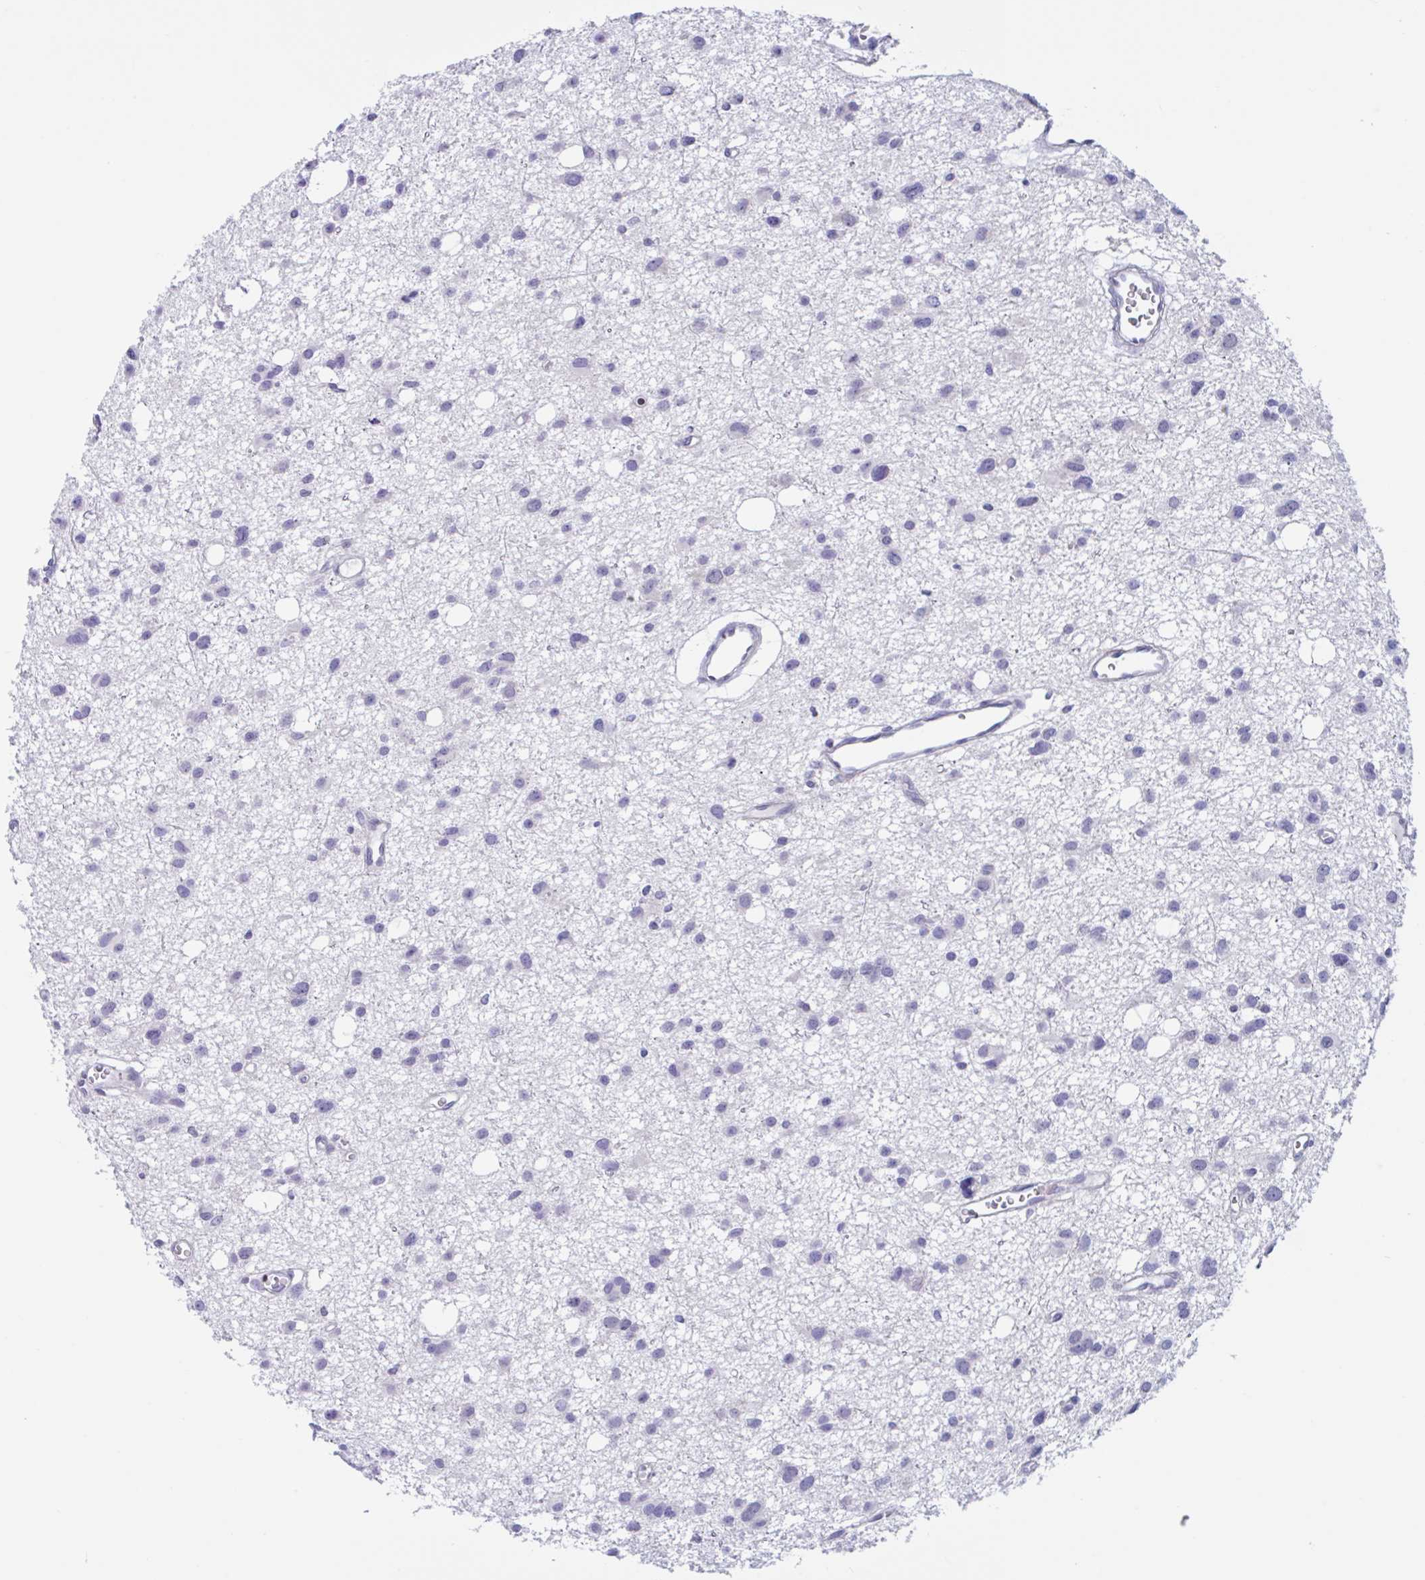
{"staining": {"intensity": "negative", "quantity": "none", "location": "none"}, "tissue": "glioma", "cell_type": "Tumor cells", "image_type": "cancer", "snomed": [{"axis": "morphology", "description": "Glioma, malignant, High grade"}, {"axis": "topography", "description": "Brain"}], "caption": "Immunohistochemical staining of human high-grade glioma (malignant) demonstrates no significant positivity in tumor cells. The staining was performed using DAB (3,3'-diaminobenzidine) to visualize the protein expression in brown, while the nuclei were stained in blue with hematoxylin (Magnification: 20x).", "gene": "SNX11", "patient": {"sex": "male", "age": 23}}